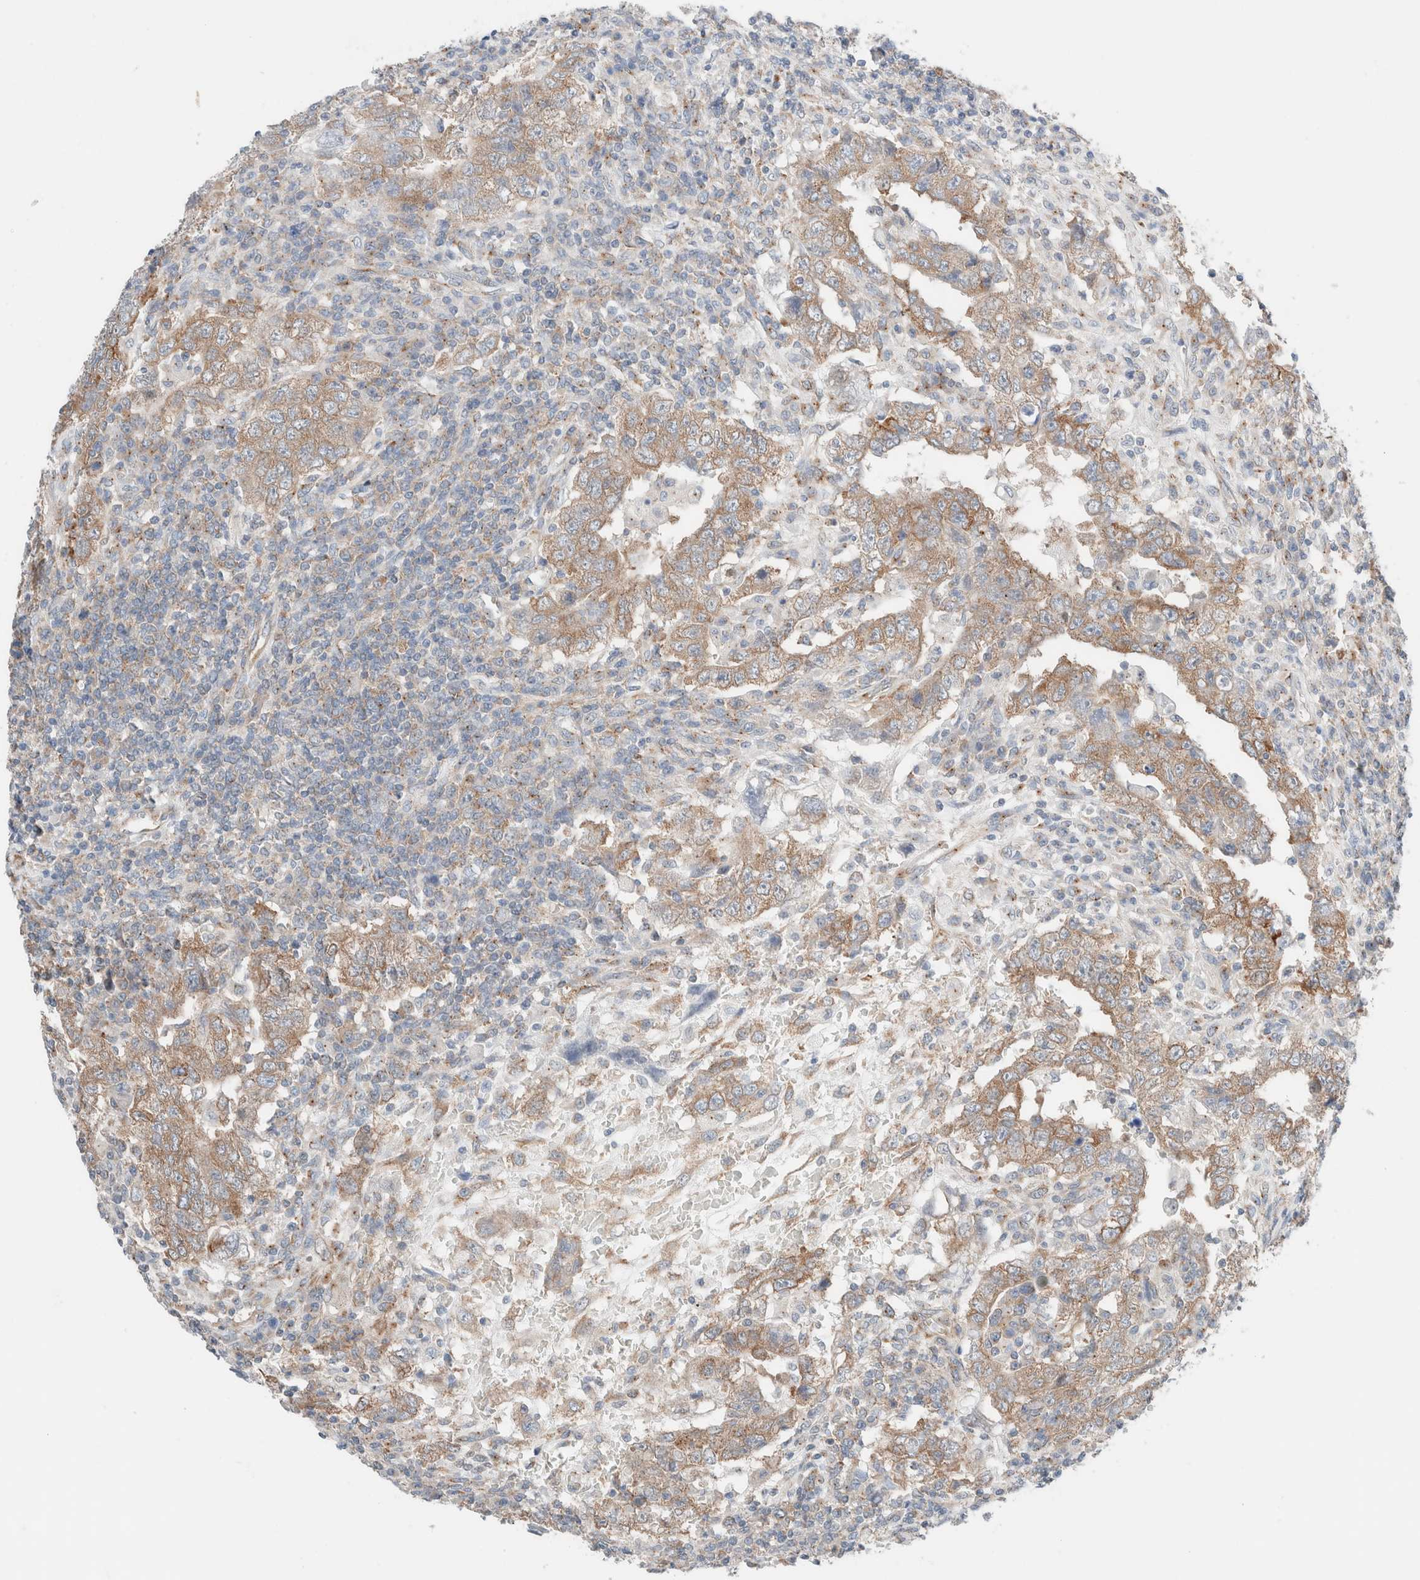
{"staining": {"intensity": "moderate", "quantity": ">75%", "location": "cytoplasmic/membranous"}, "tissue": "testis cancer", "cell_type": "Tumor cells", "image_type": "cancer", "snomed": [{"axis": "morphology", "description": "Carcinoma, Embryonal, NOS"}, {"axis": "topography", "description": "Testis"}], "caption": "The immunohistochemical stain highlights moderate cytoplasmic/membranous expression in tumor cells of testis cancer (embryonal carcinoma) tissue.", "gene": "CASC3", "patient": {"sex": "male", "age": 26}}